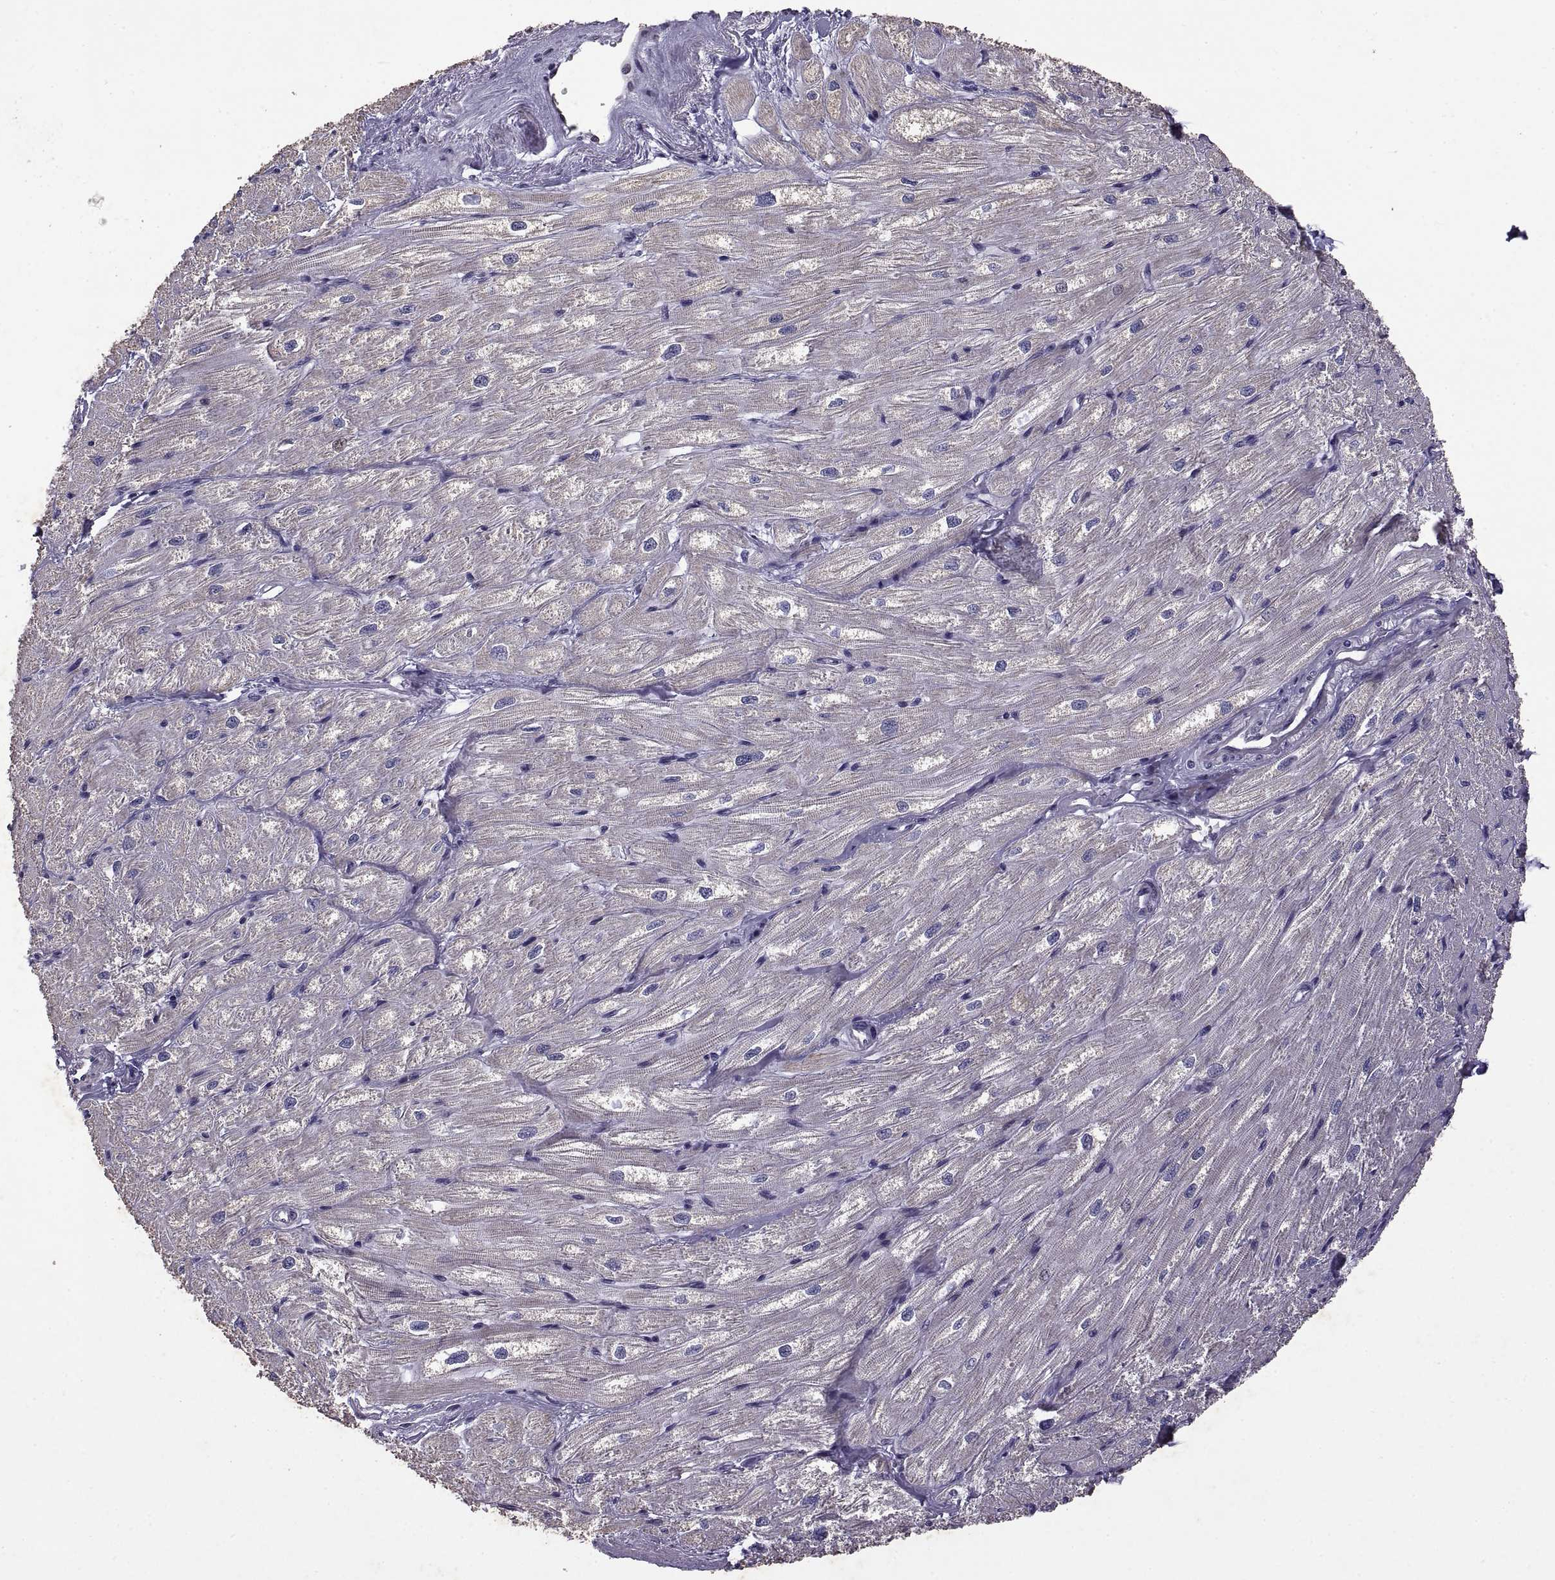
{"staining": {"intensity": "negative", "quantity": "none", "location": "none"}, "tissue": "heart muscle", "cell_type": "Cardiomyocytes", "image_type": "normal", "snomed": [{"axis": "morphology", "description": "Normal tissue, NOS"}, {"axis": "topography", "description": "Heart"}], "caption": "The micrograph exhibits no significant positivity in cardiomyocytes of heart muscle. (Stains: DAB immunohistochemistry with hematoxylin counter stain, Microscopy: brightfield microscopy at high magnification).", "gene": "DEFB136", "patient": {"sex": "male", "age": 57}}